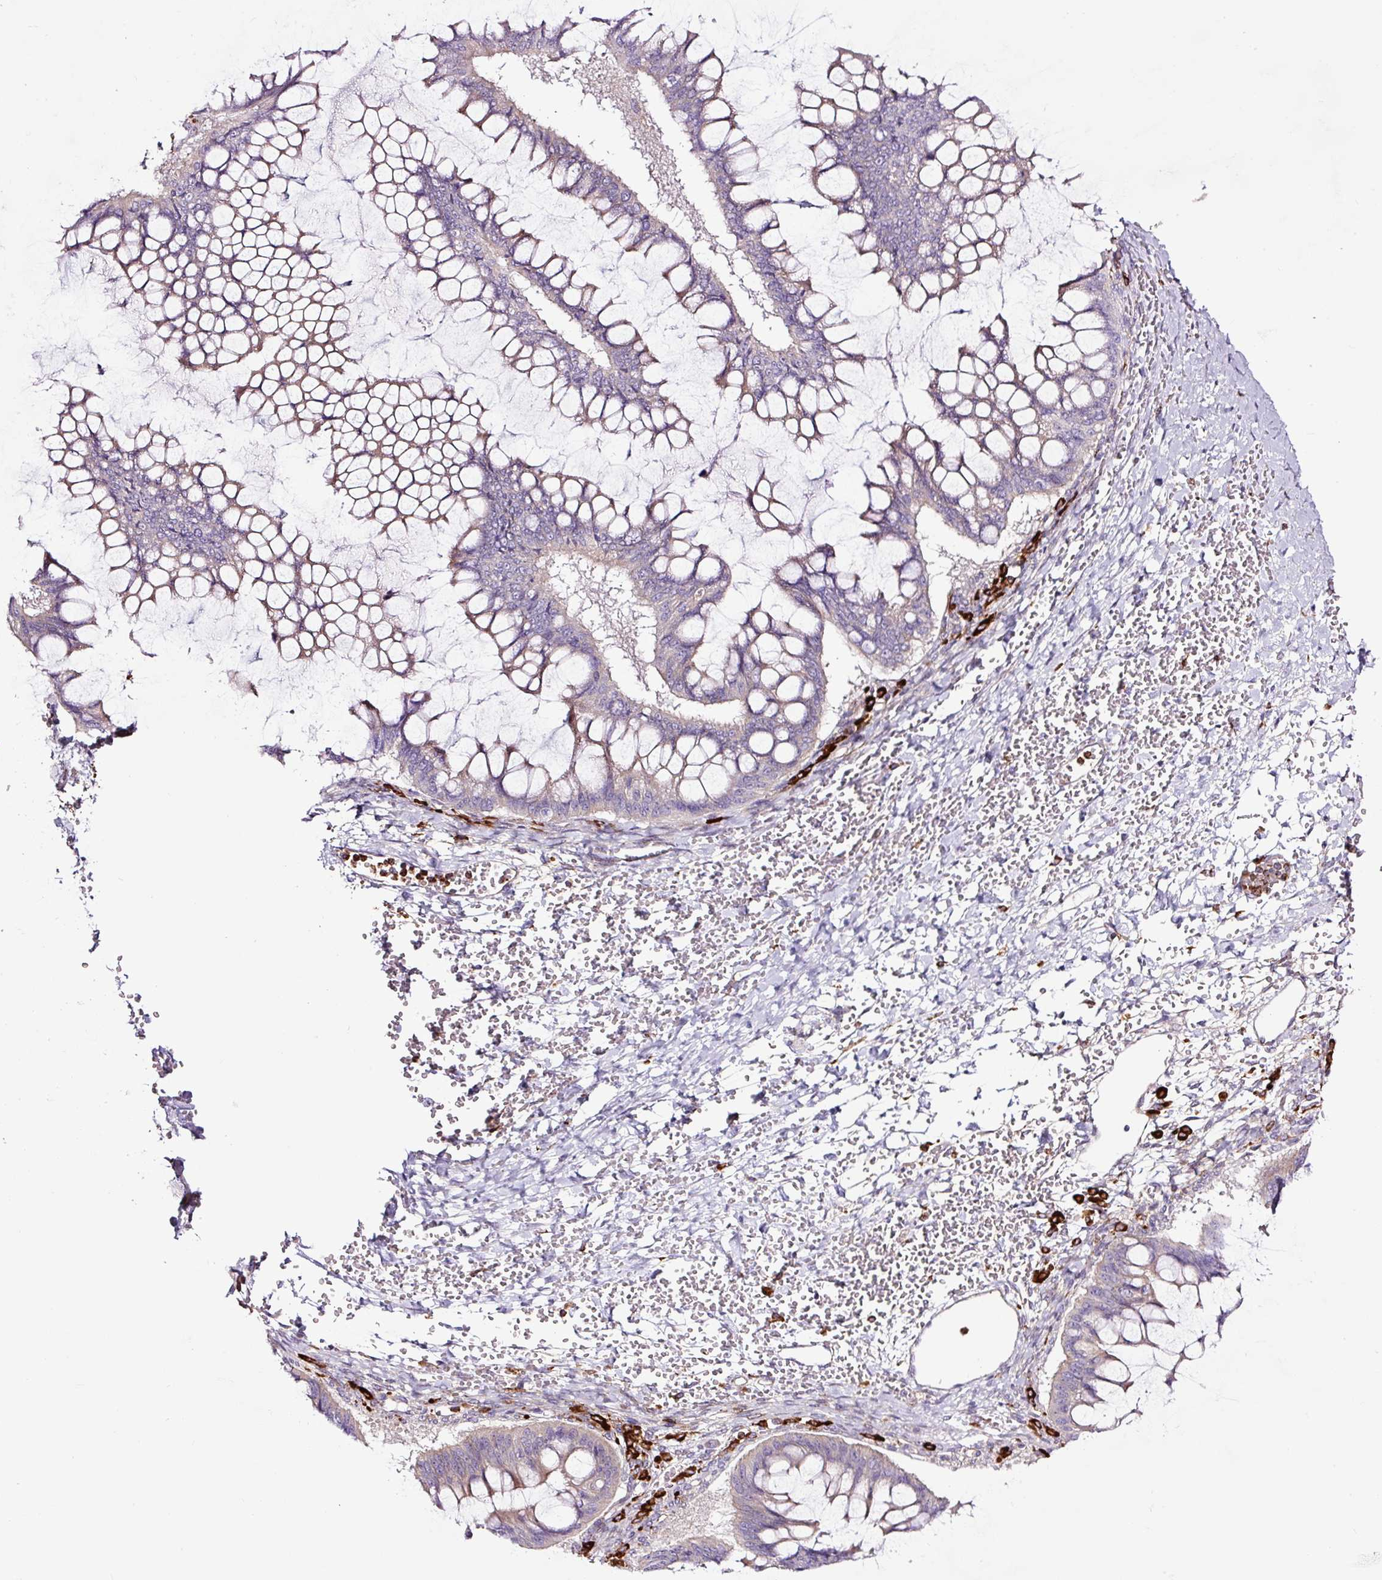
{"staining": {"intensity": "negative", "quantity": "none", "location": "none"}, "tissue": "ovarian cancer", "cell_type": "Tumor cells", "image_type": "cancer", "snomed": [{"axis": "morphology", "description": "Cystadenocarcinoma, mucinous, NOS"}, {"axis": "topography", "description": "Ovary"}], "caption": "Immunohistochemistry (IHC) micrograph of neoplastic tissue: mucinous cystadenocarcinoma (ovarian) stained with DAB (3,3'-diaminobenzidine) reveals no significant protein positivity in tumor cells. Brightfield microscopy of IHC stained with DAB (3,3'-diaminobenzidine) (brown) and hematoxylin (blue), captured at high magnification.", "gene": "SH2D6", "patient": {"sex": "female", "age": 73}}